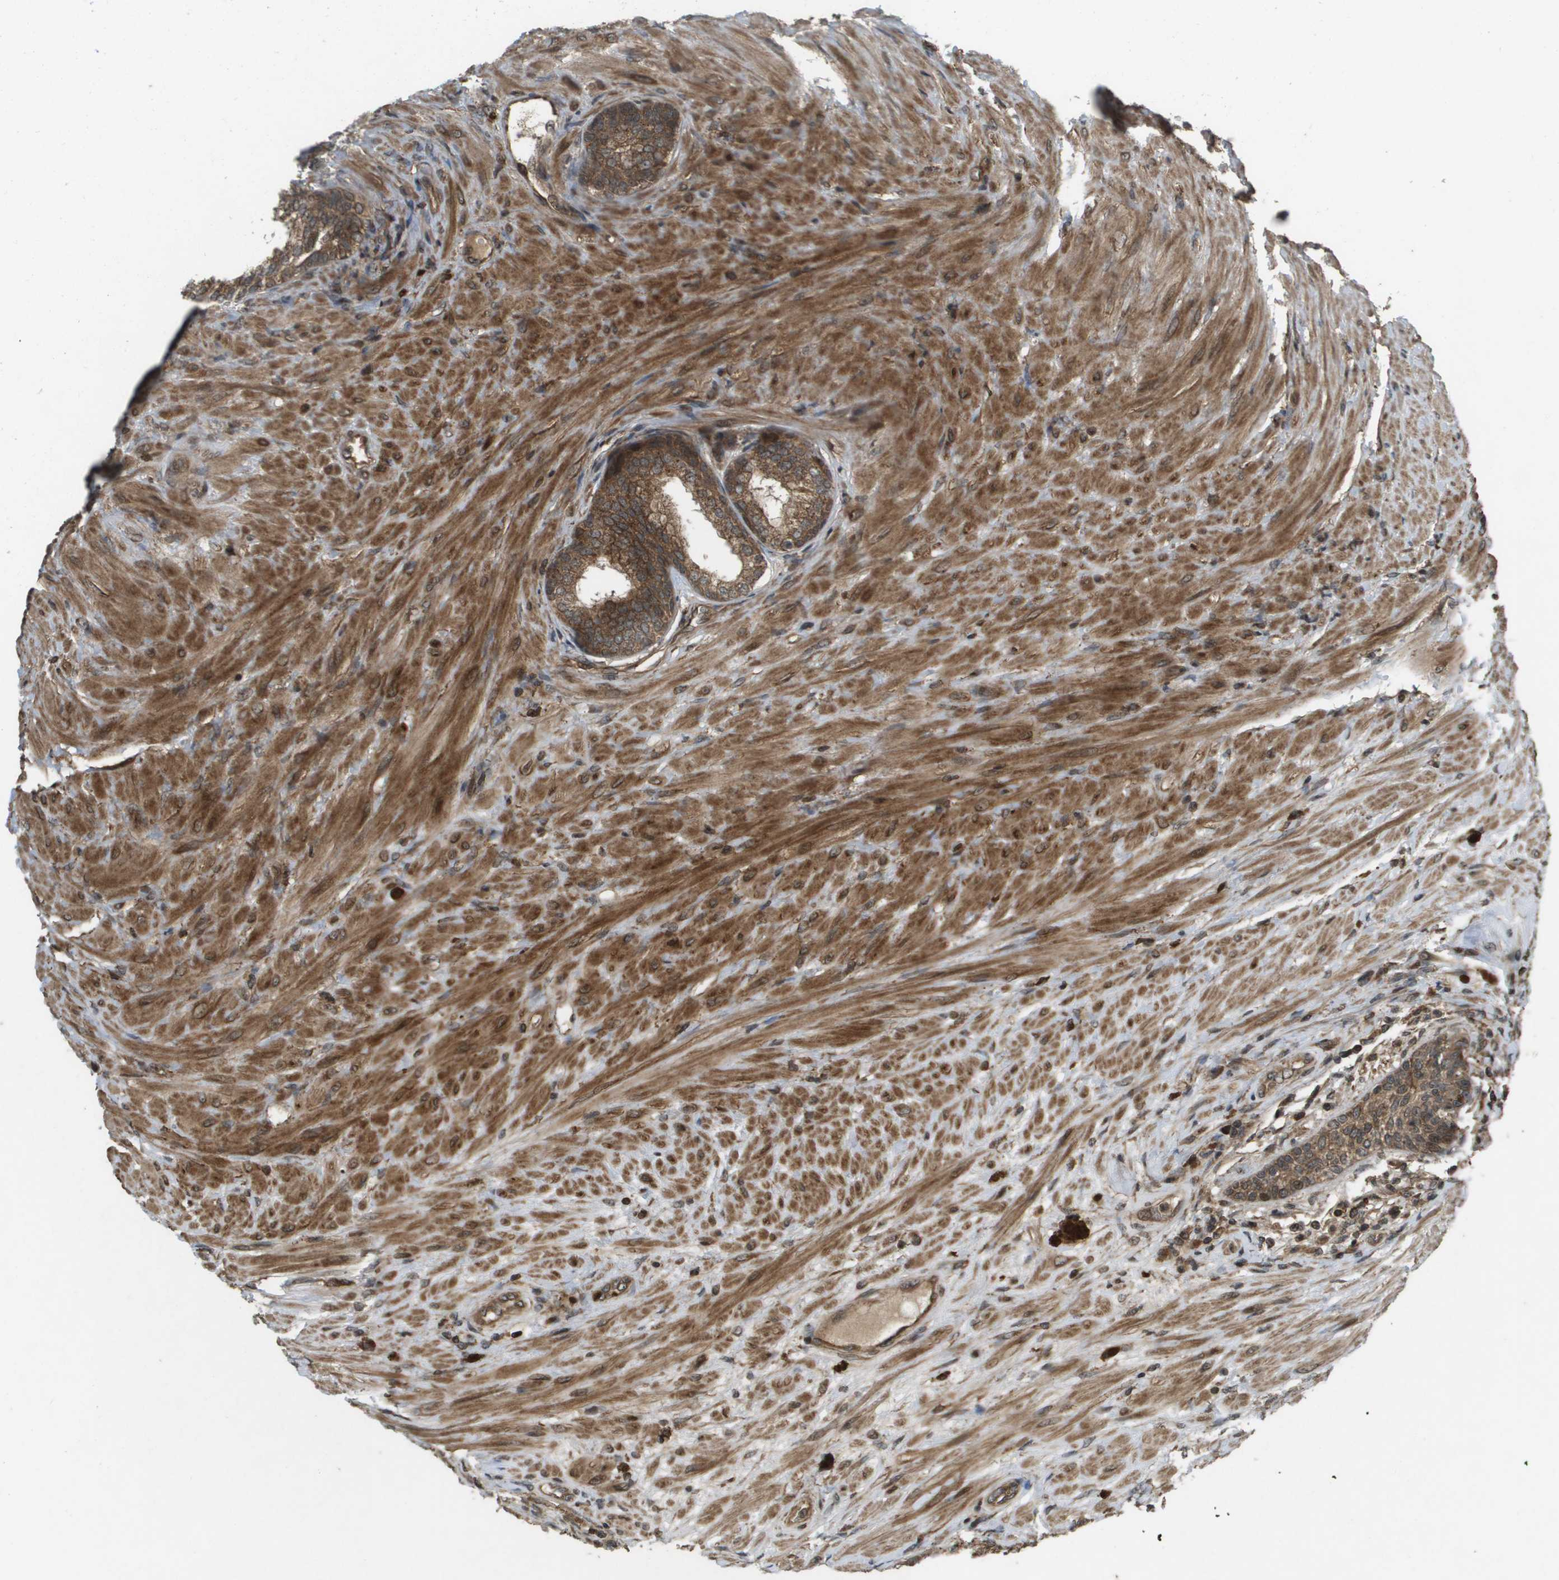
{"staining": {"intensity": "moderate", "quantity": ">75%", "location": "cytoplasmic/membranous"}, "tissue": "prostate", "cell_type": "Glandular cells", "image_type": "normal", "snomed": [{"axis": "morphology", "description": "Normal tissue, NOS"}, {"axis": "topography", "description": "Prostate"}], "caption": "High-power microscopy captured an immunohistochemistry (IHC) histopathology image of benign prostate, revealing moderate cytoplasmic/membranous expression in about >75% of glandular cells. (DAB (3,3'-diaminobenzidine) IHC, brown staining for protein, blue staining for nuclei).", "gene": "KIF11", "patient": {"sex": "male", "age": 76}}